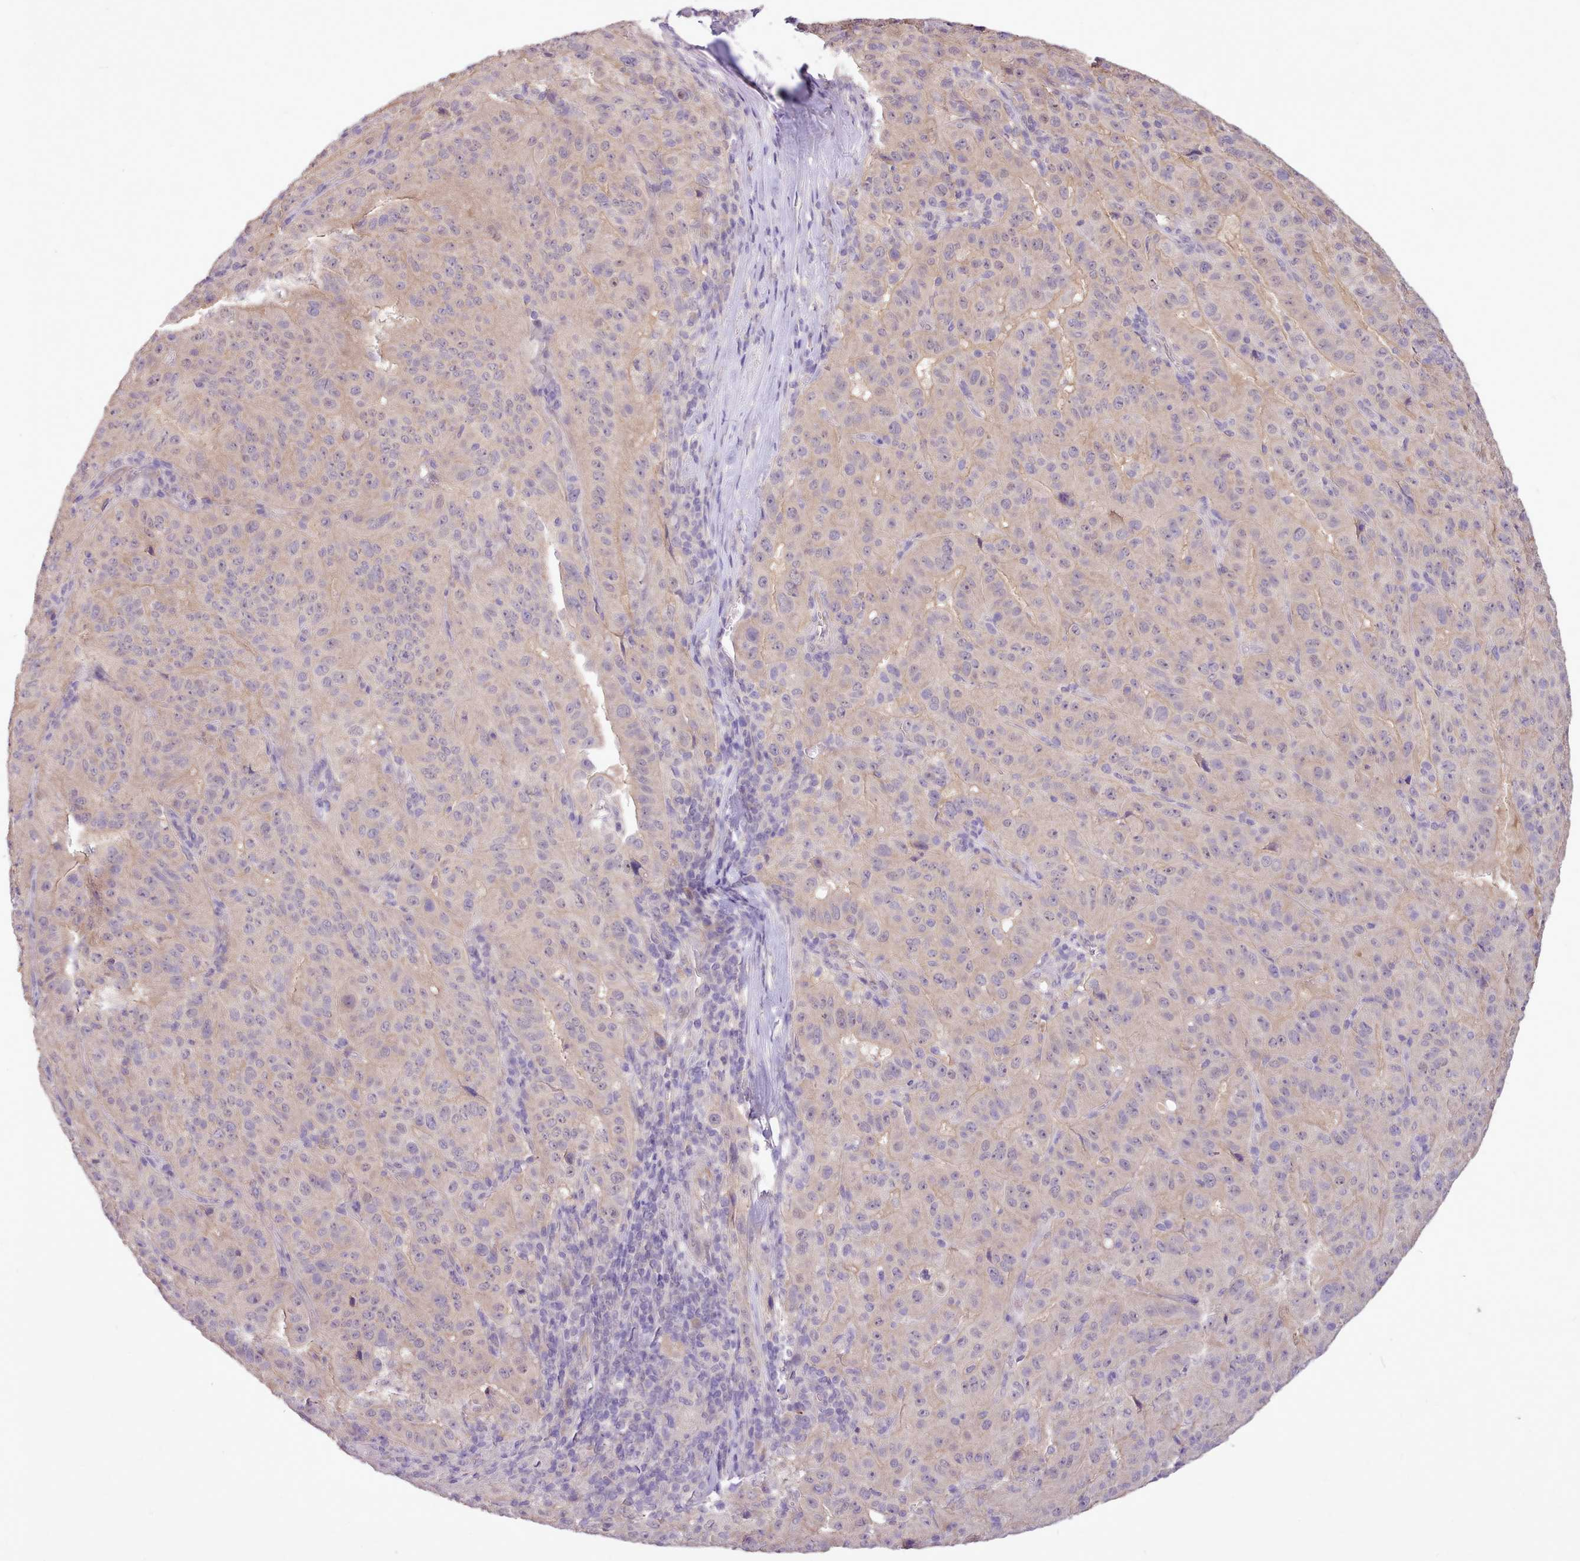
{"staining": {"intensity": "negative", "quantity": "none", "location": "none"}, "tissue": "pancreatic cancer", "cell_type": "Tumor cells", "image_type": "cancer", "snomed": [{"axis": "morphology", "description": "Adenocarcinoma, NOS"}, {"axis": "topography", "description": "Pancreas"}], "caption": "This is an immunohistochemistry (IHC) image of pancreatic cancer. There is no expression in tumor cells.", "gene": "ZNF607", "patient": {"sex": "male", "age": 63}}